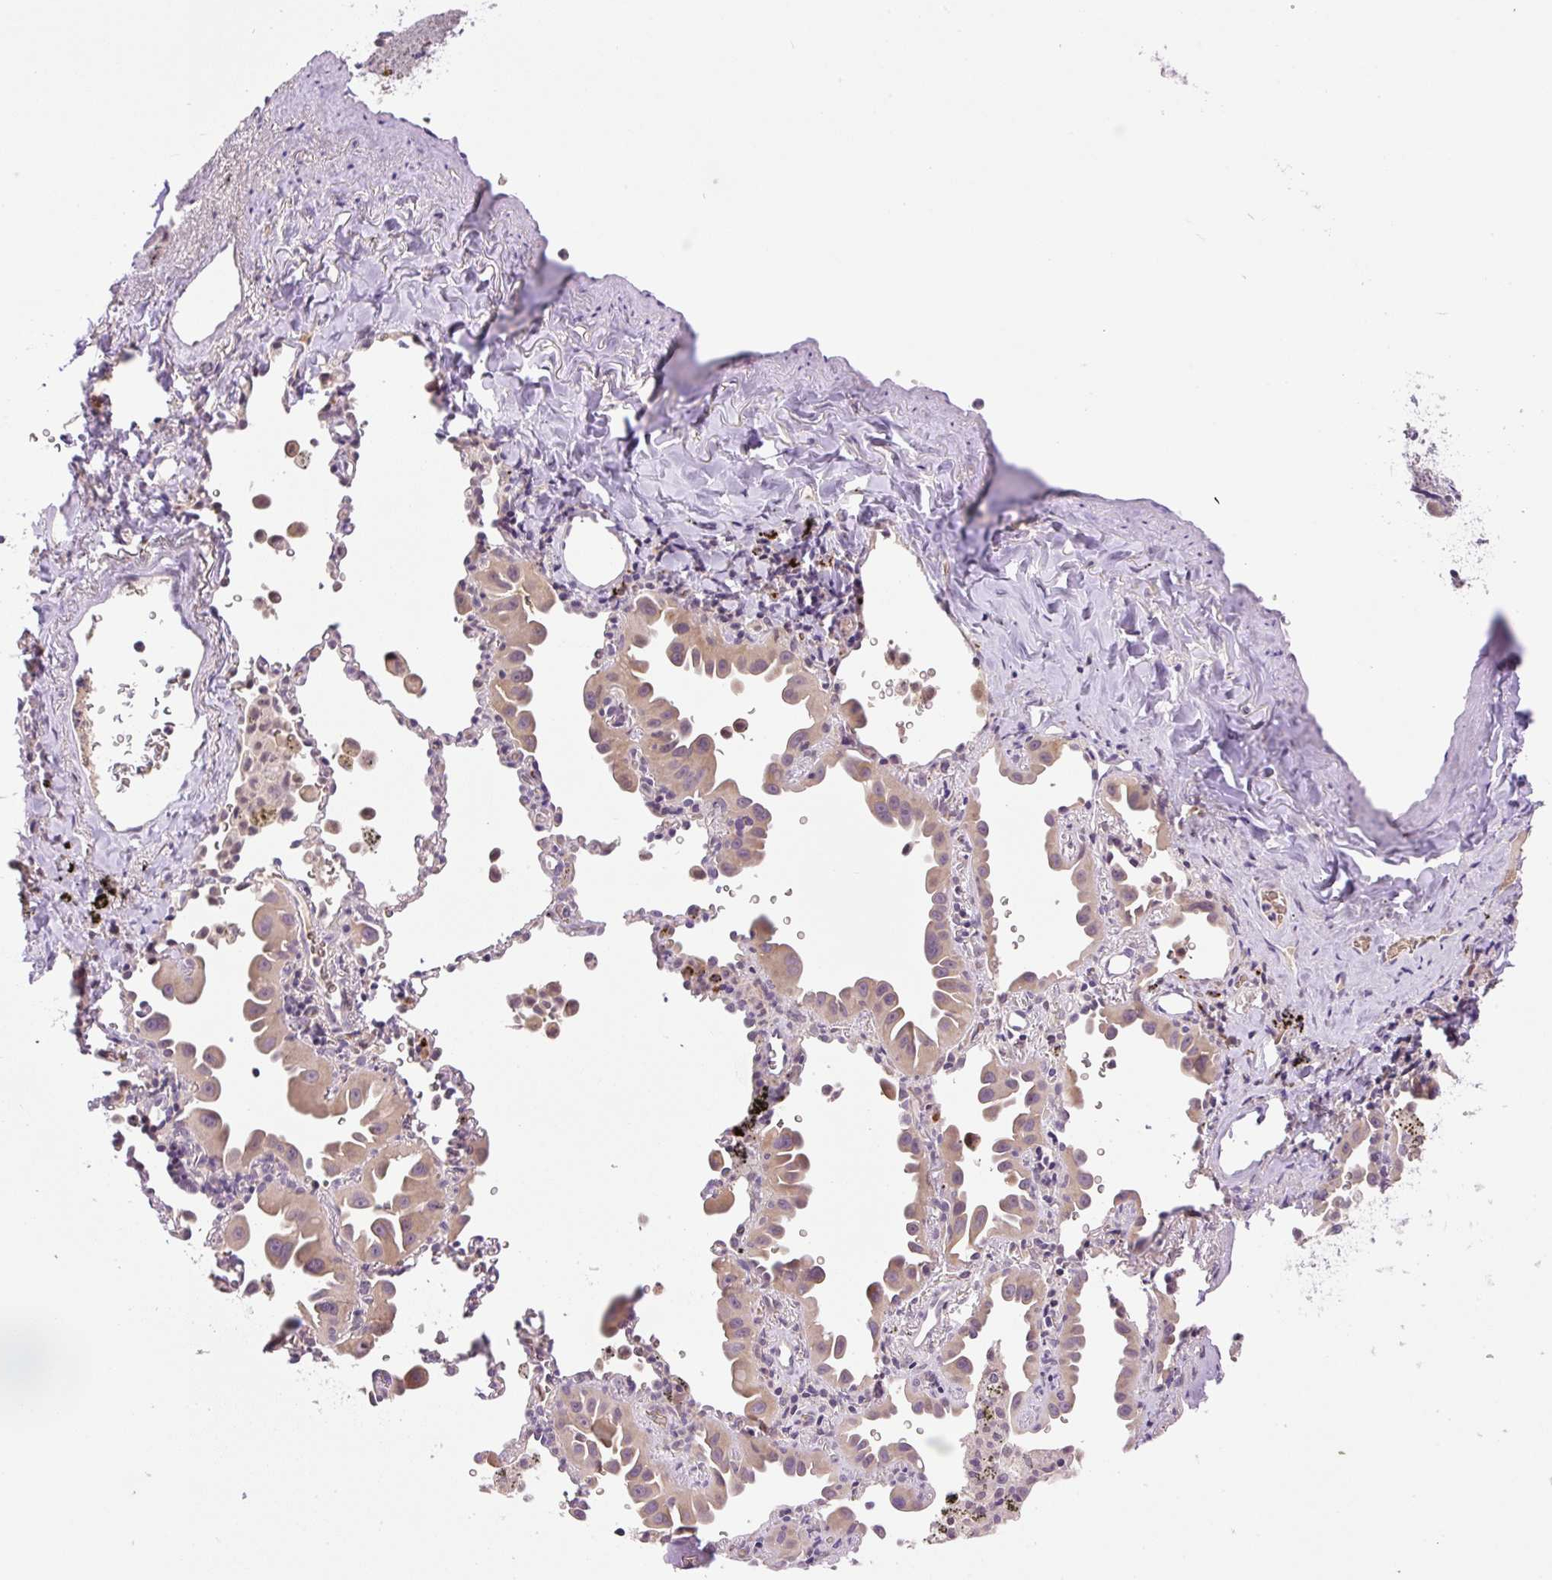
{"staining": {"intensity": "weak", "quantity": ">75%", "location": "cytoplasmic/membranous"}, "tissue": "lung cancer", "cell_type": "Tumor cells", "image_type": "cancer", "snomed": [{"axis": "morphology", "description": "Adenocarcinoma, NOS"}, {"axis": "topography", "description": "Lung"}], "caption": "This is an image of IHC staining of adenocarcinoma (lung), which shows weak positivity in the cytoplasmic/membranous of tumor cells.", "gene": "HABP4", "patient": {"sex": "male", "age": 68}}